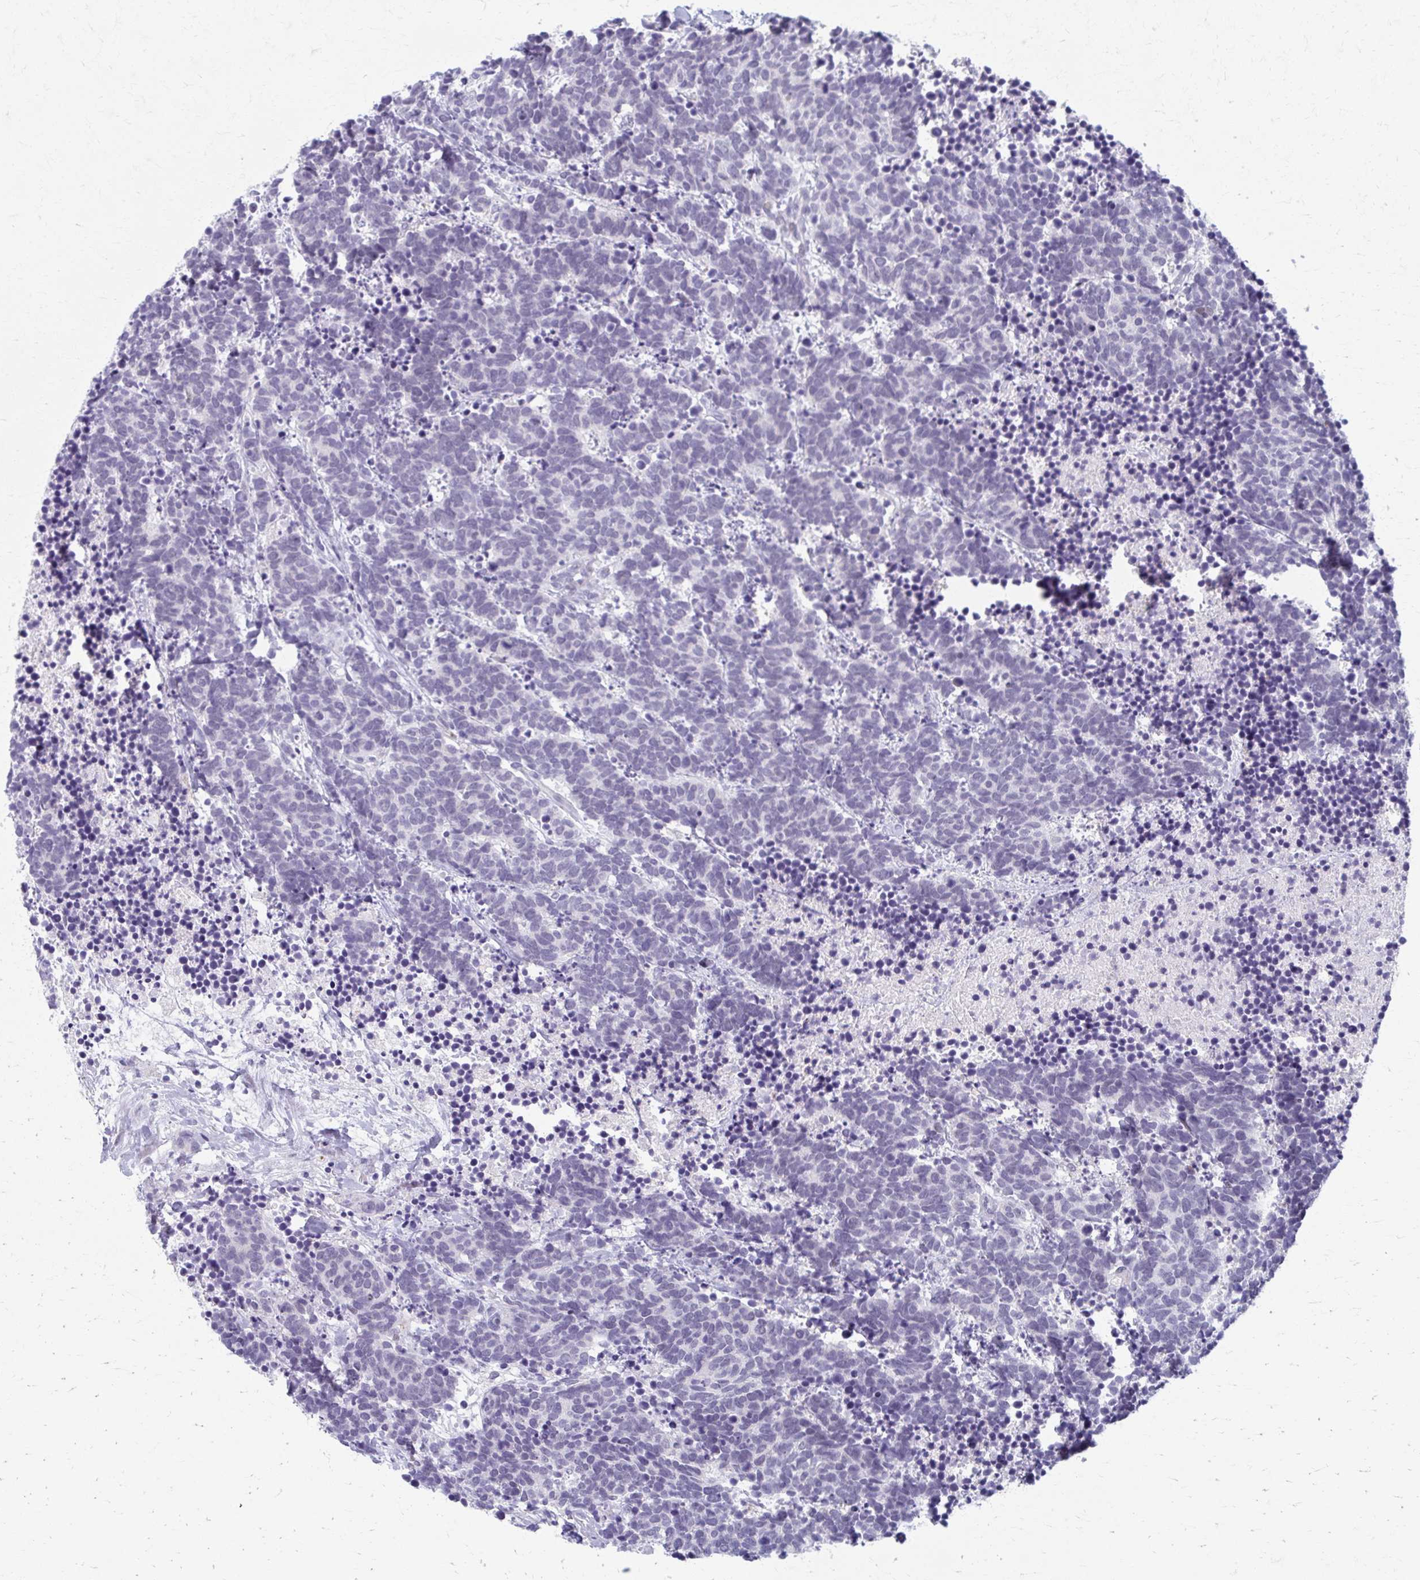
{"staining": {"intensity": "negative", "quantity": "none", "location": "none"}, "tissue": "carcinoid", "cell_type": "Tumor cells", "image_type": "cancer", "snomed": [{"axis": "morphology", "description": "Carcinoma, NOS"}, {"axis": "morphology", "description": "Carcinoid, malignant, NOS"}, {"axis": "topography", "description": "Prostate"}], "caption": "A histopathology image of carcinoid stained for a protein displays no brown staining in tumor cells.", "gene": "ABHD16B", "patient": {"sex": "male", "age": 57}}